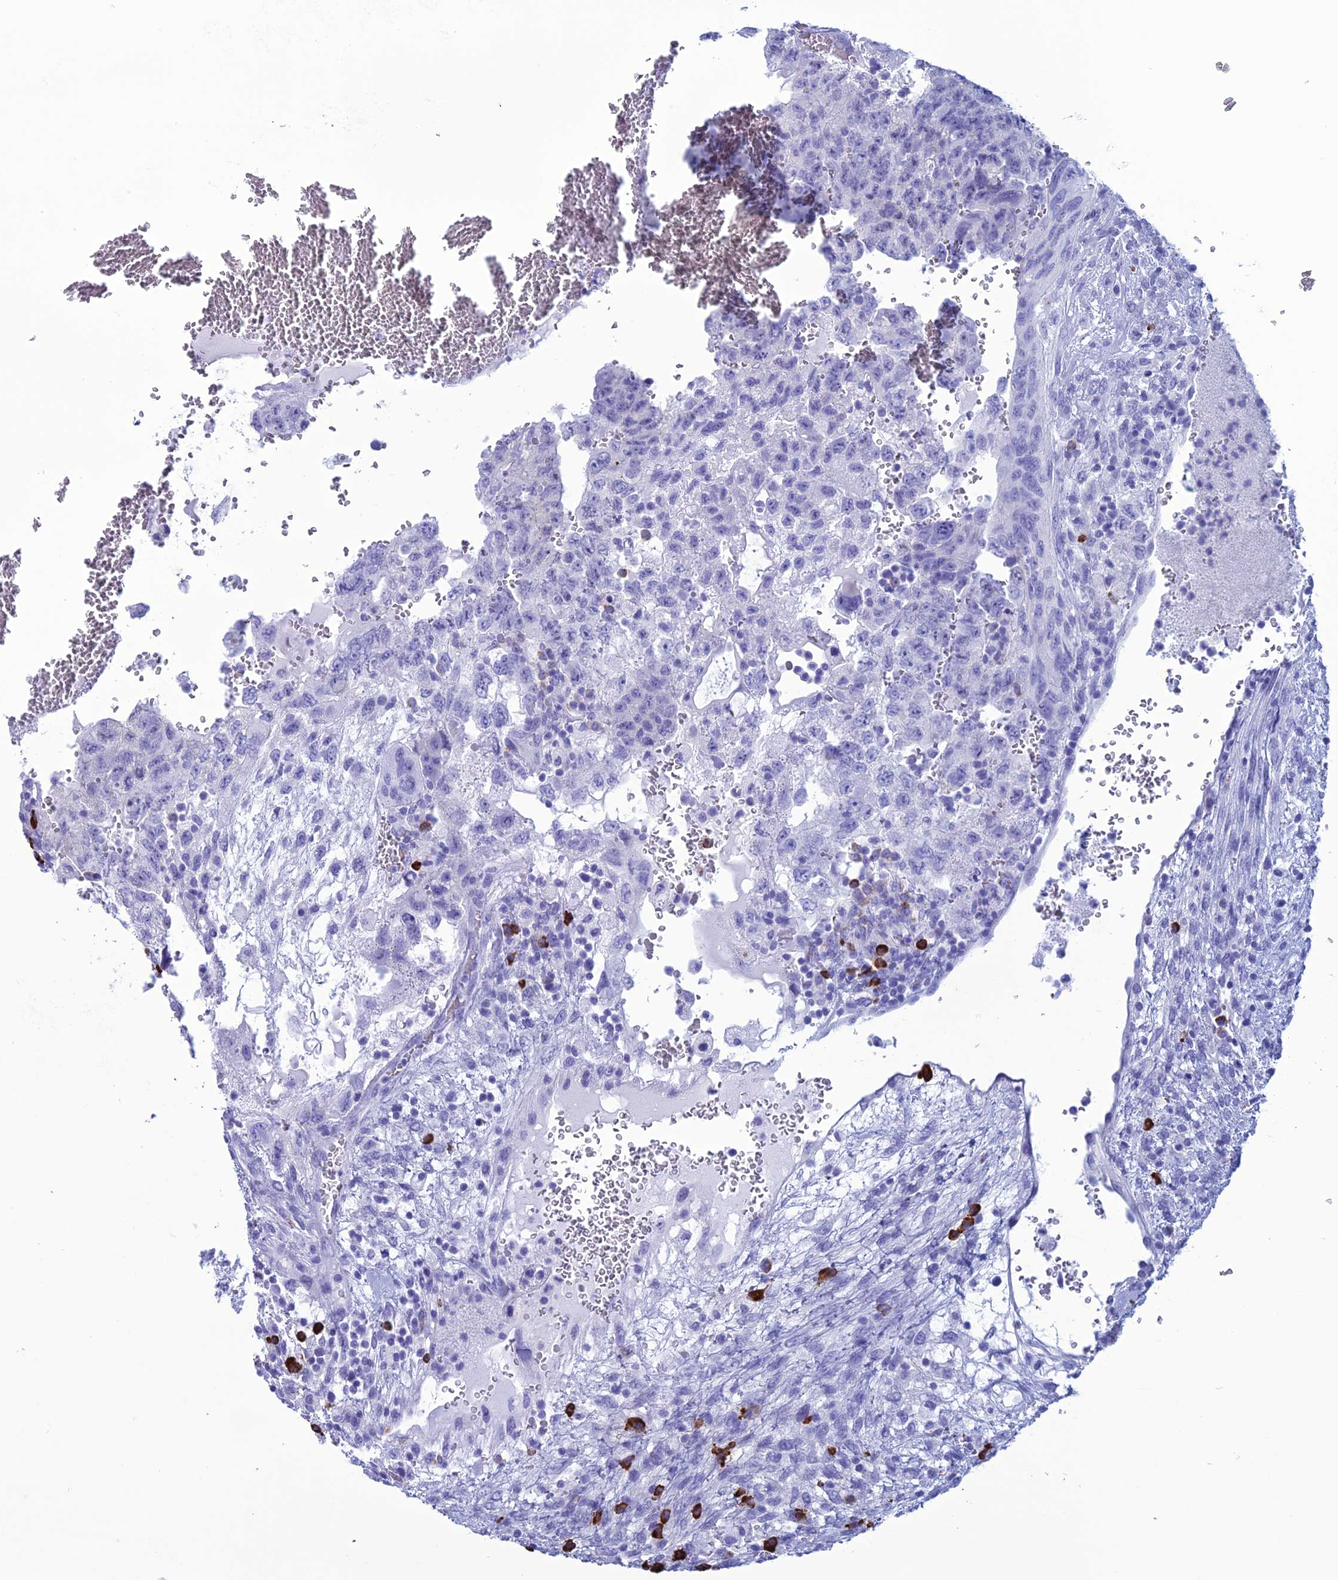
{"staining": {"intensity": "negative", "quantity": "none", "location": "none"}, "tissue": "testis cancer", "cell_type": "Tumor cells", "image_type": "cancer", "snomed": [{"axis": "morphology", "description": "Carcinoma, Embryonal, NOS"}, {"axis": "topography", "description": "Testis"}], "caption": "An IHC micrograph of embryonal carcinoma (testis) is shown. There is no staining in tumor cells of embryonal carcinoma (testis).", "gene": "MZB1", "patient": {"sex": "male", "age": 36}}